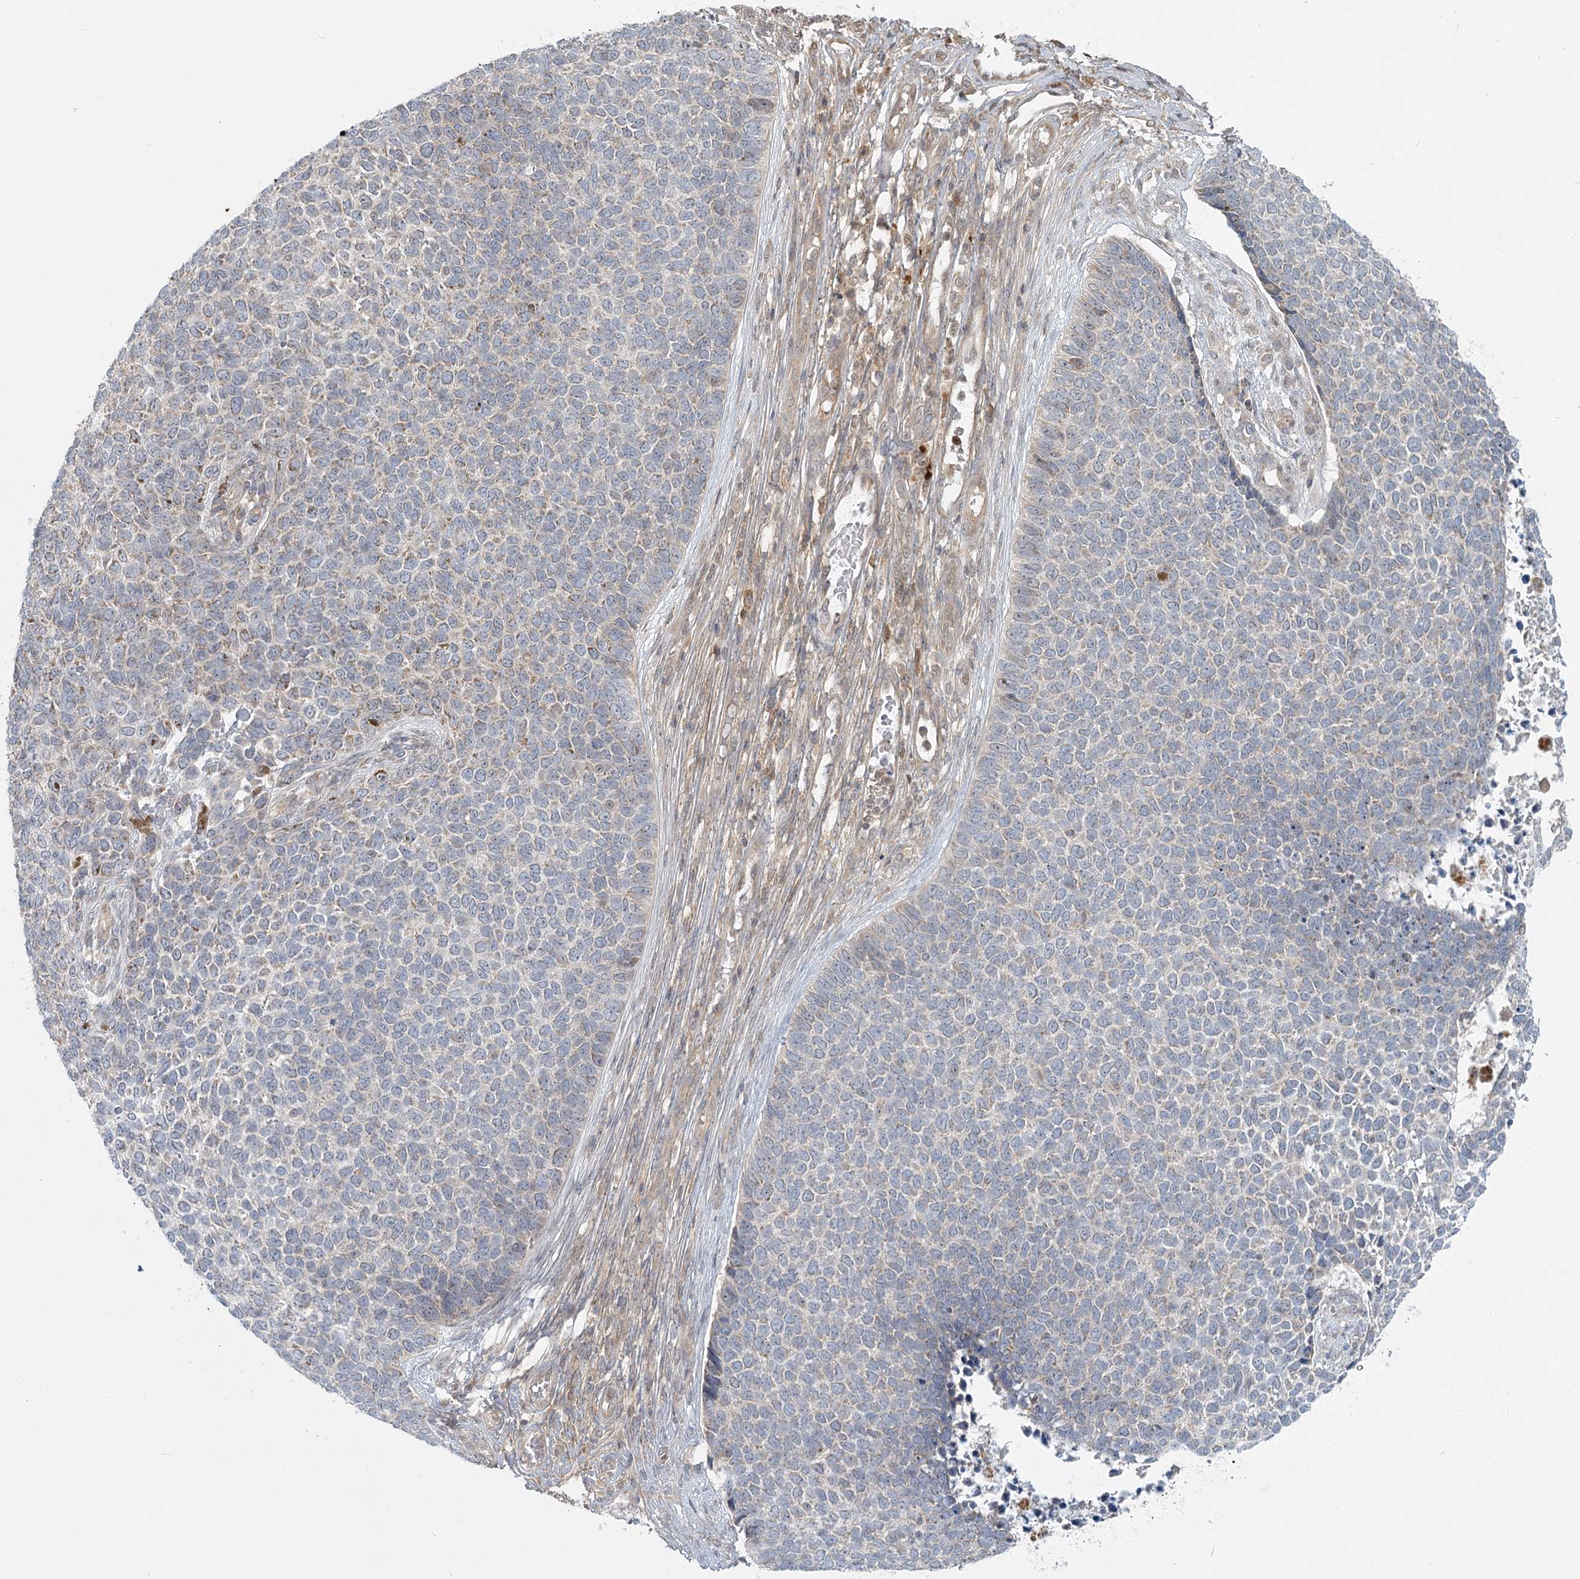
{"staining": {"intensity": "negative", "quantity": "none", "location": "none"}, "tissue": "skin cancer", "cell_type": "Tumor cells", "image_type": "cancer", "snomed": [{"axis": "morphology", "description": "Basal cell carcinoma"}, {"axis": "topography", "description": "Skin"}], "caption": "IHC micrograph of neoplastic tissue: skin cancer (basal cell carcinoma) stained with DAB (3,3'-diaminobenzidine) exhibits no significant protein expression in tumor cells.", "gene": "THNSL1", "patient": {"sex": "female", "age": 84}}